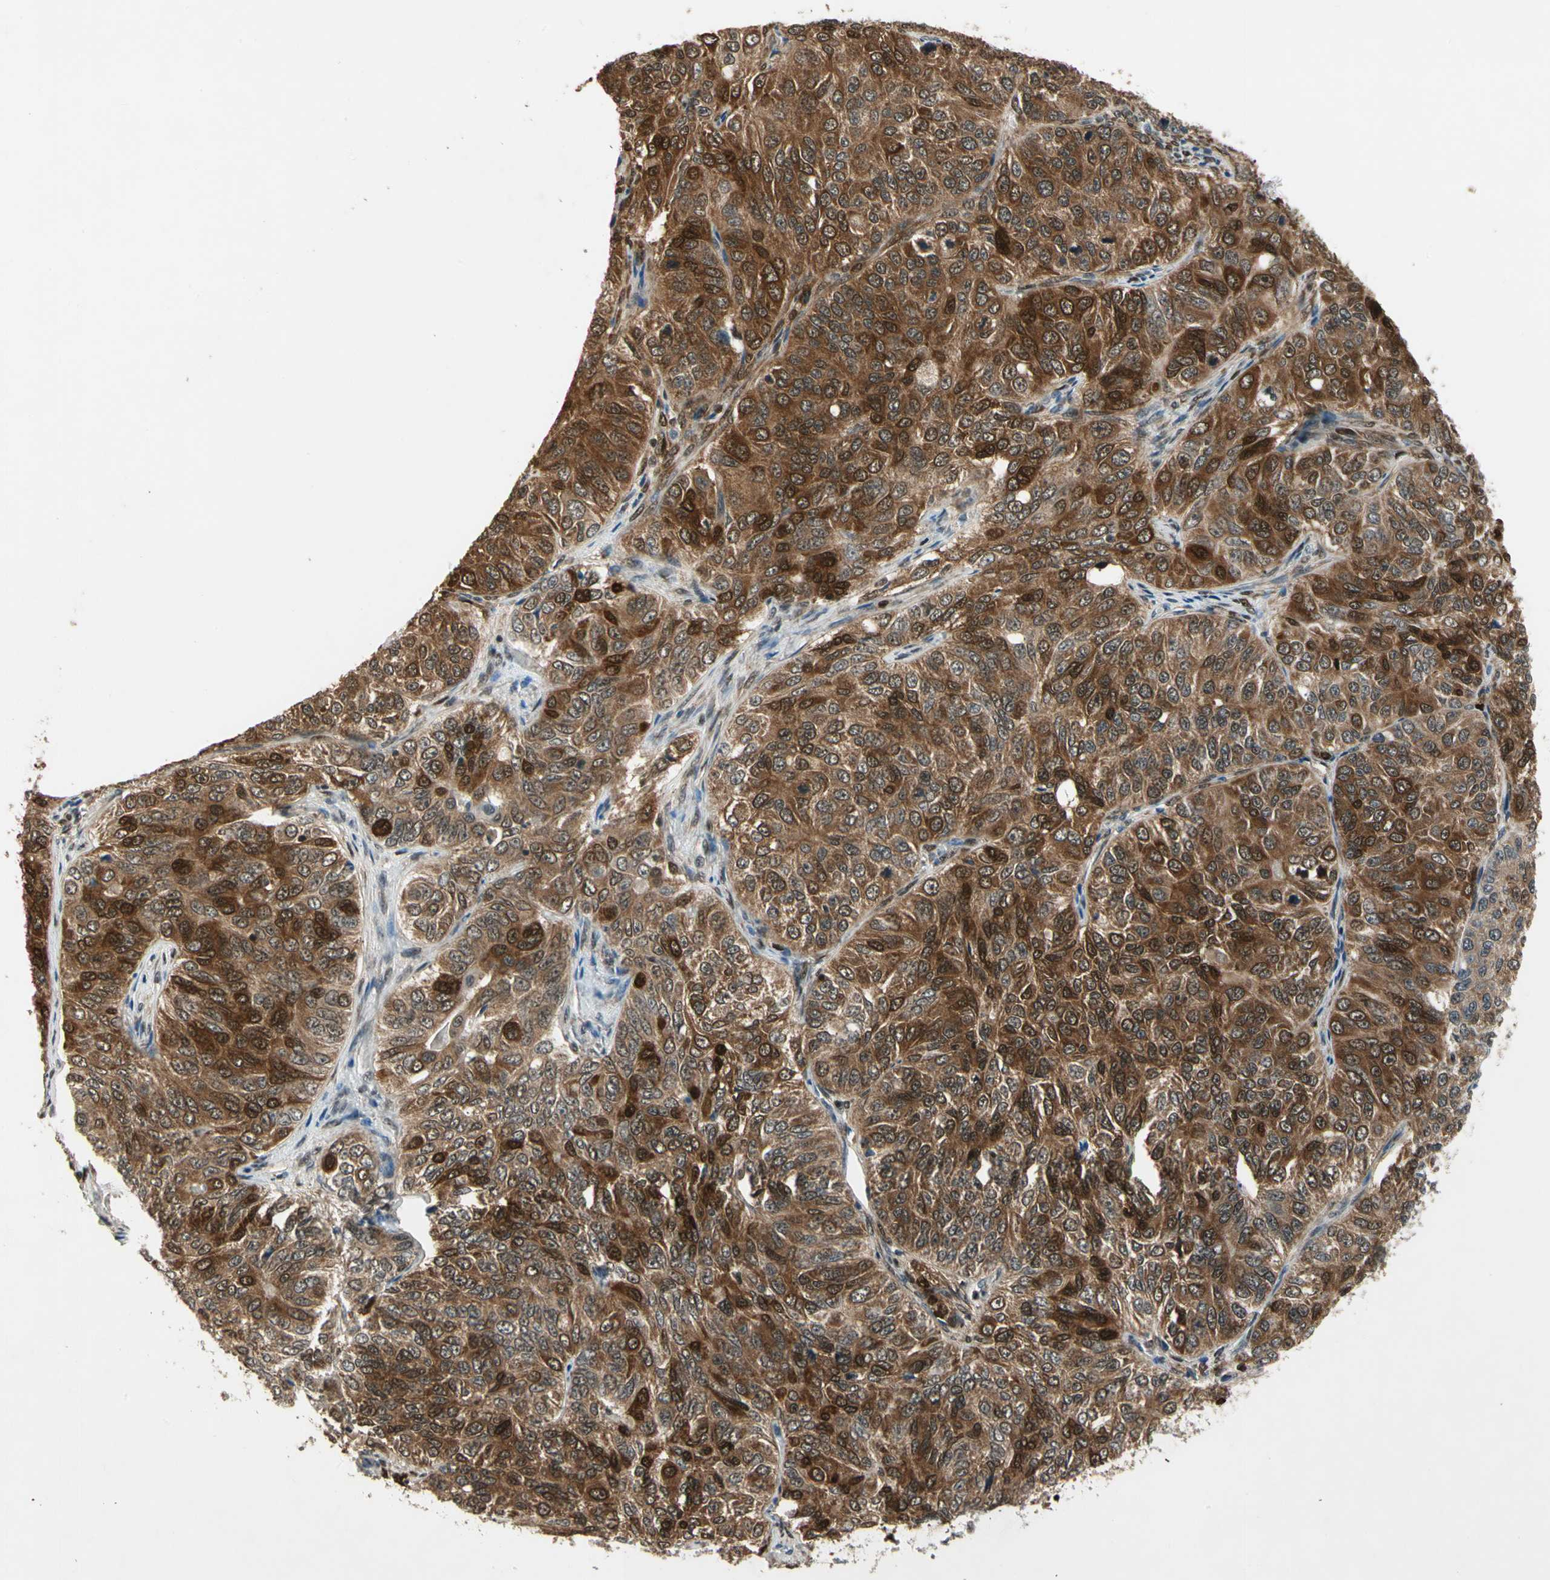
{"staining": {"intensity": "moderate", "quantity": ">75%", "location": "cytoplasmic/membranous"}, "tissue": "ovarian cancer", "cell_type": "Tumor cells", "image_type": "cancer", "snomed": [{"axis": "morphology", "description": "Carcinoma, endometroid"}, {"axis": "topography", "description": "Ovary"}], "caption": "IHC image of neoplastic tissue: endometroid carcinoma (ovarian) stained using IHC shows medium levels of moderate protein expression localized specifically in the cytoplasmic/membranous of tumor cells, appearing as a cytoplasmic/membranous brown color.", "gene": "GSR", "patient": {"sex": "female", "age": 51}}